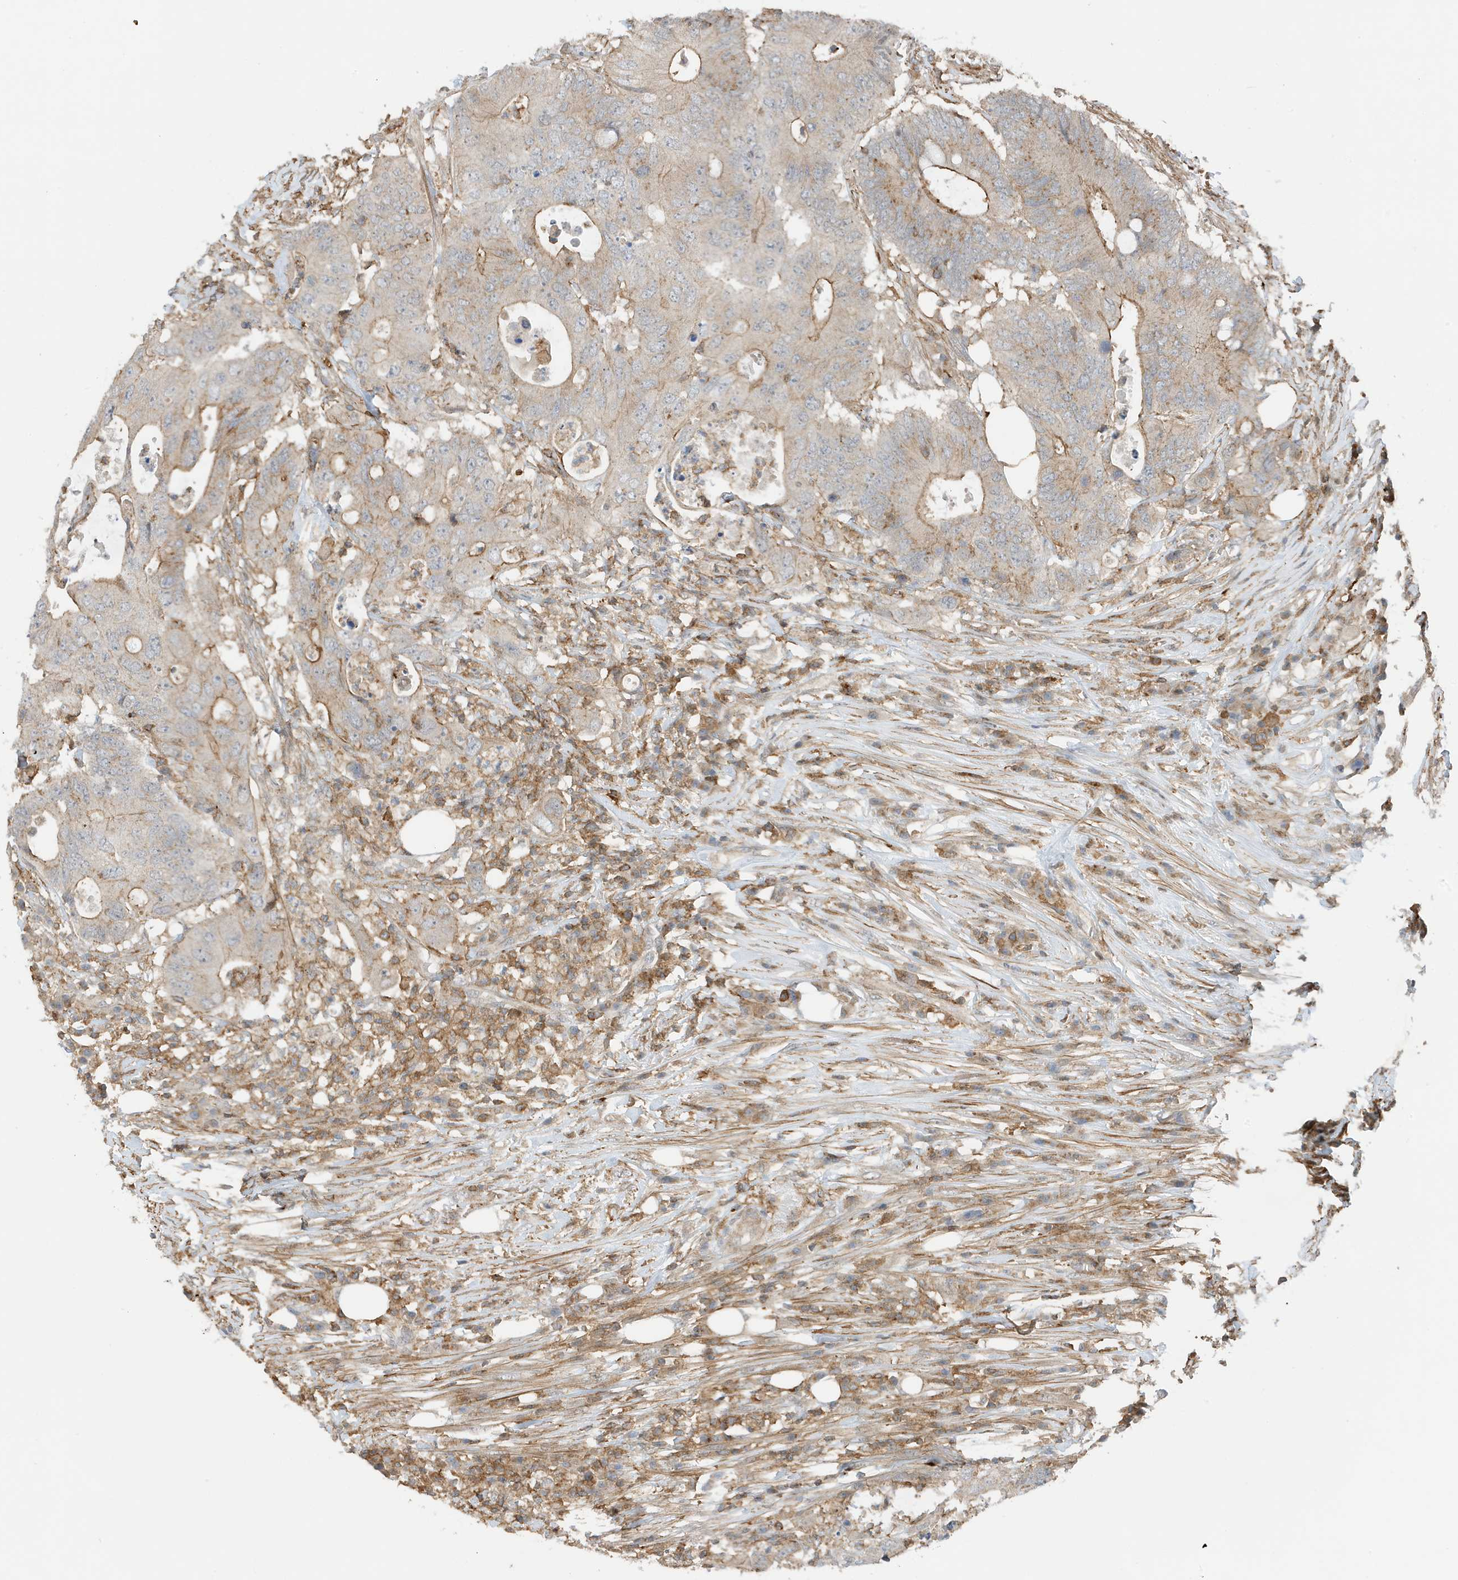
{"staining": {"intensity": "moderate", "quantity": "<25%", "location": "cytoplasmic/membranous"}, "tissue": "colorectal cancer", "cell_type": "Tumor cells", "image_type": "cancer", "snomed": [{"axis": "morphology", "description": "Adenocarcinoma, NOS"}, {"axis": "topography", "description": "Colon"}], "caption": "Immunohistochemical staining of colorectal adenocarcinoma displays moderate cytoplasmic/membranous protein expression in approximately <25% of tumor cells.", "gene": "TATDN3", "patient": {"sex": "male", "age": 71}}